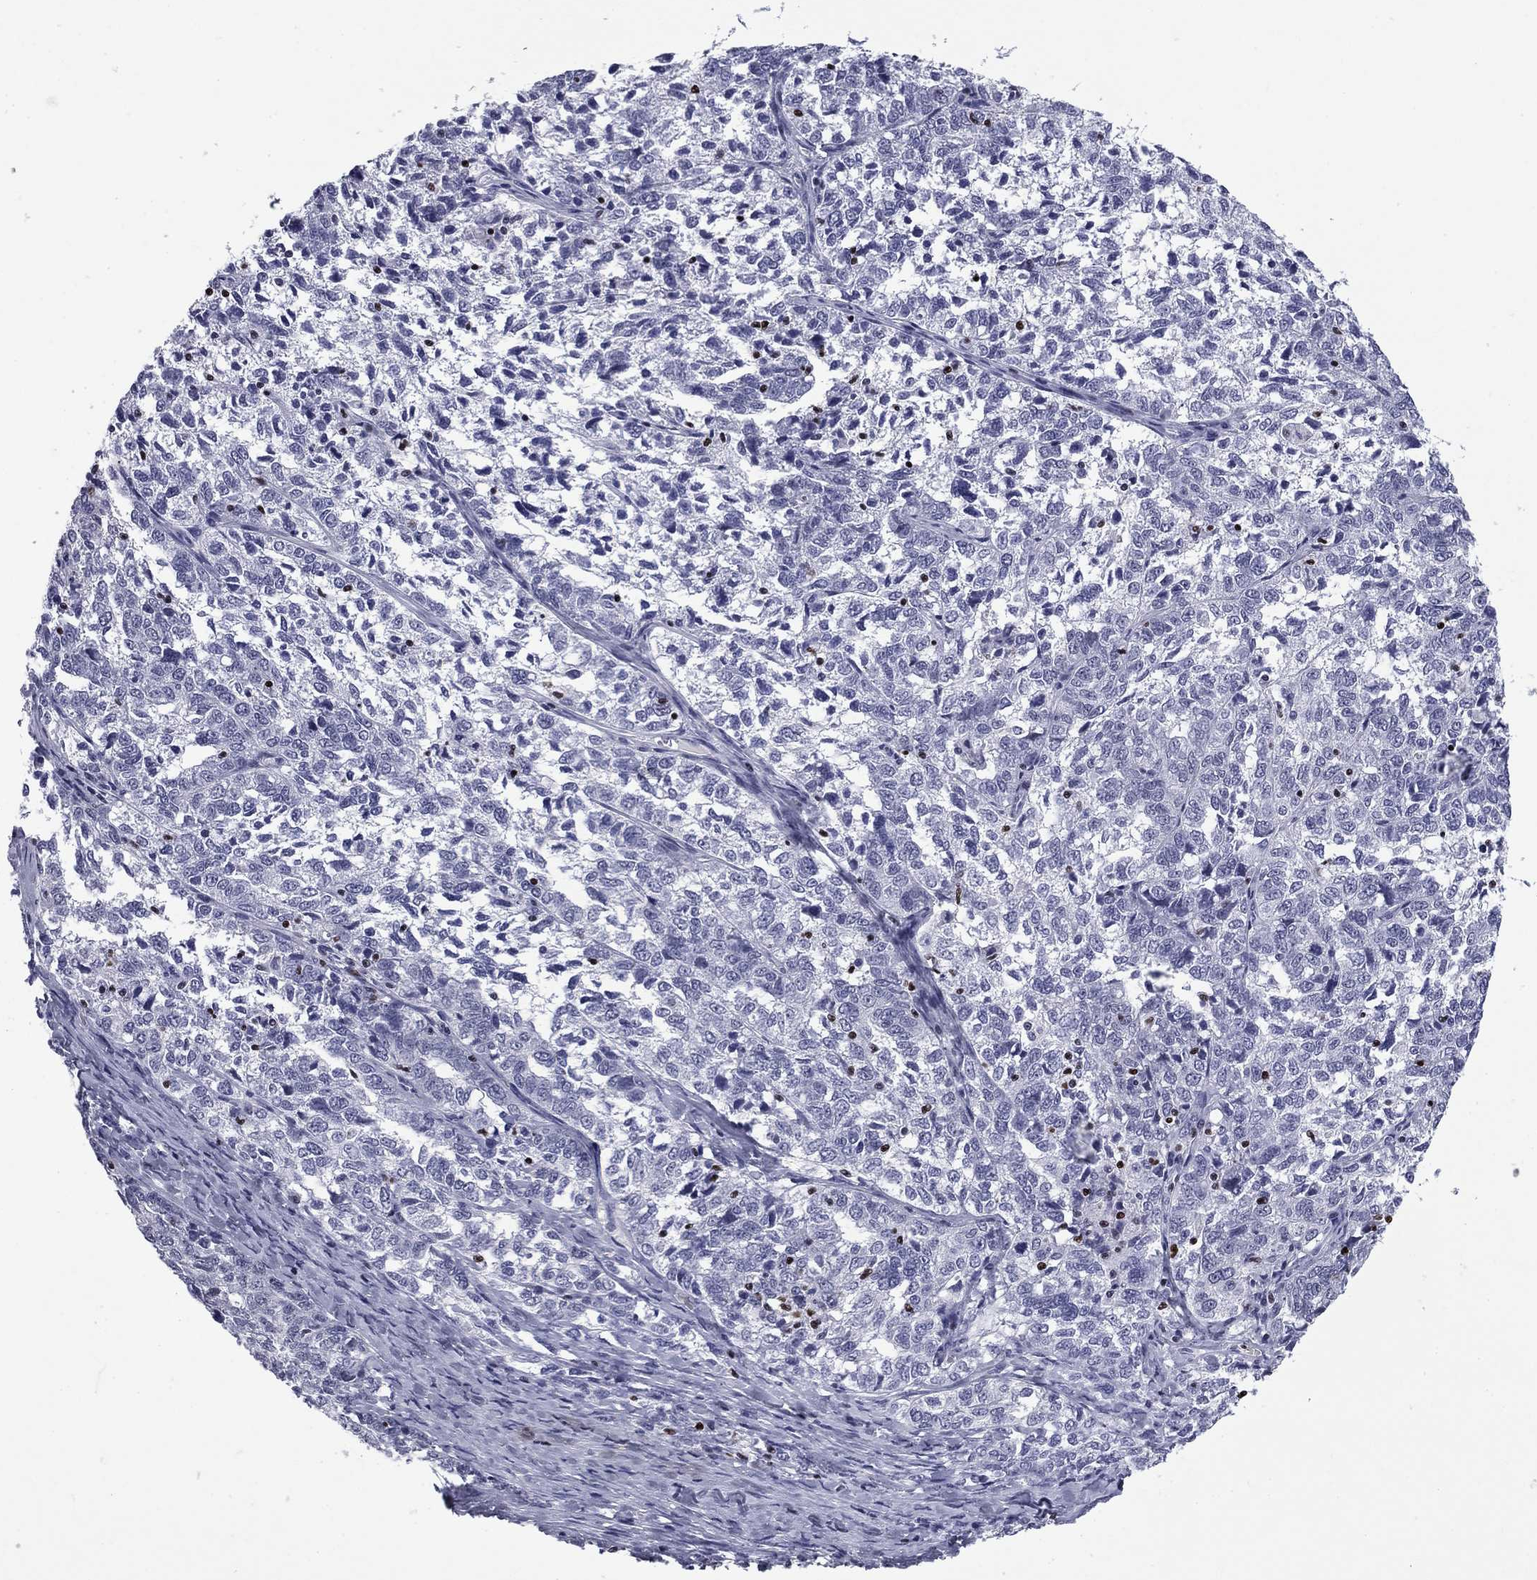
{"staining": {"intensity": "negative", "quantity": "none", "location": "none"}, "tissue": "ovarian cancer", "cell_type": "Tumor cells", "image_type": "cancer", "snomed": [{"axis": "morphology", "description": "Cystadenocarcinoma, serous, NOS"}, {"axis": "topography", "description": "Ovary"}], "caption": "This is an immunohistochemistry histopathology image of human ovarian cancer. There is no positivity in tumor cells.", "gene": "IKZF3", "patient": {"sex": "female", "age": 71}}